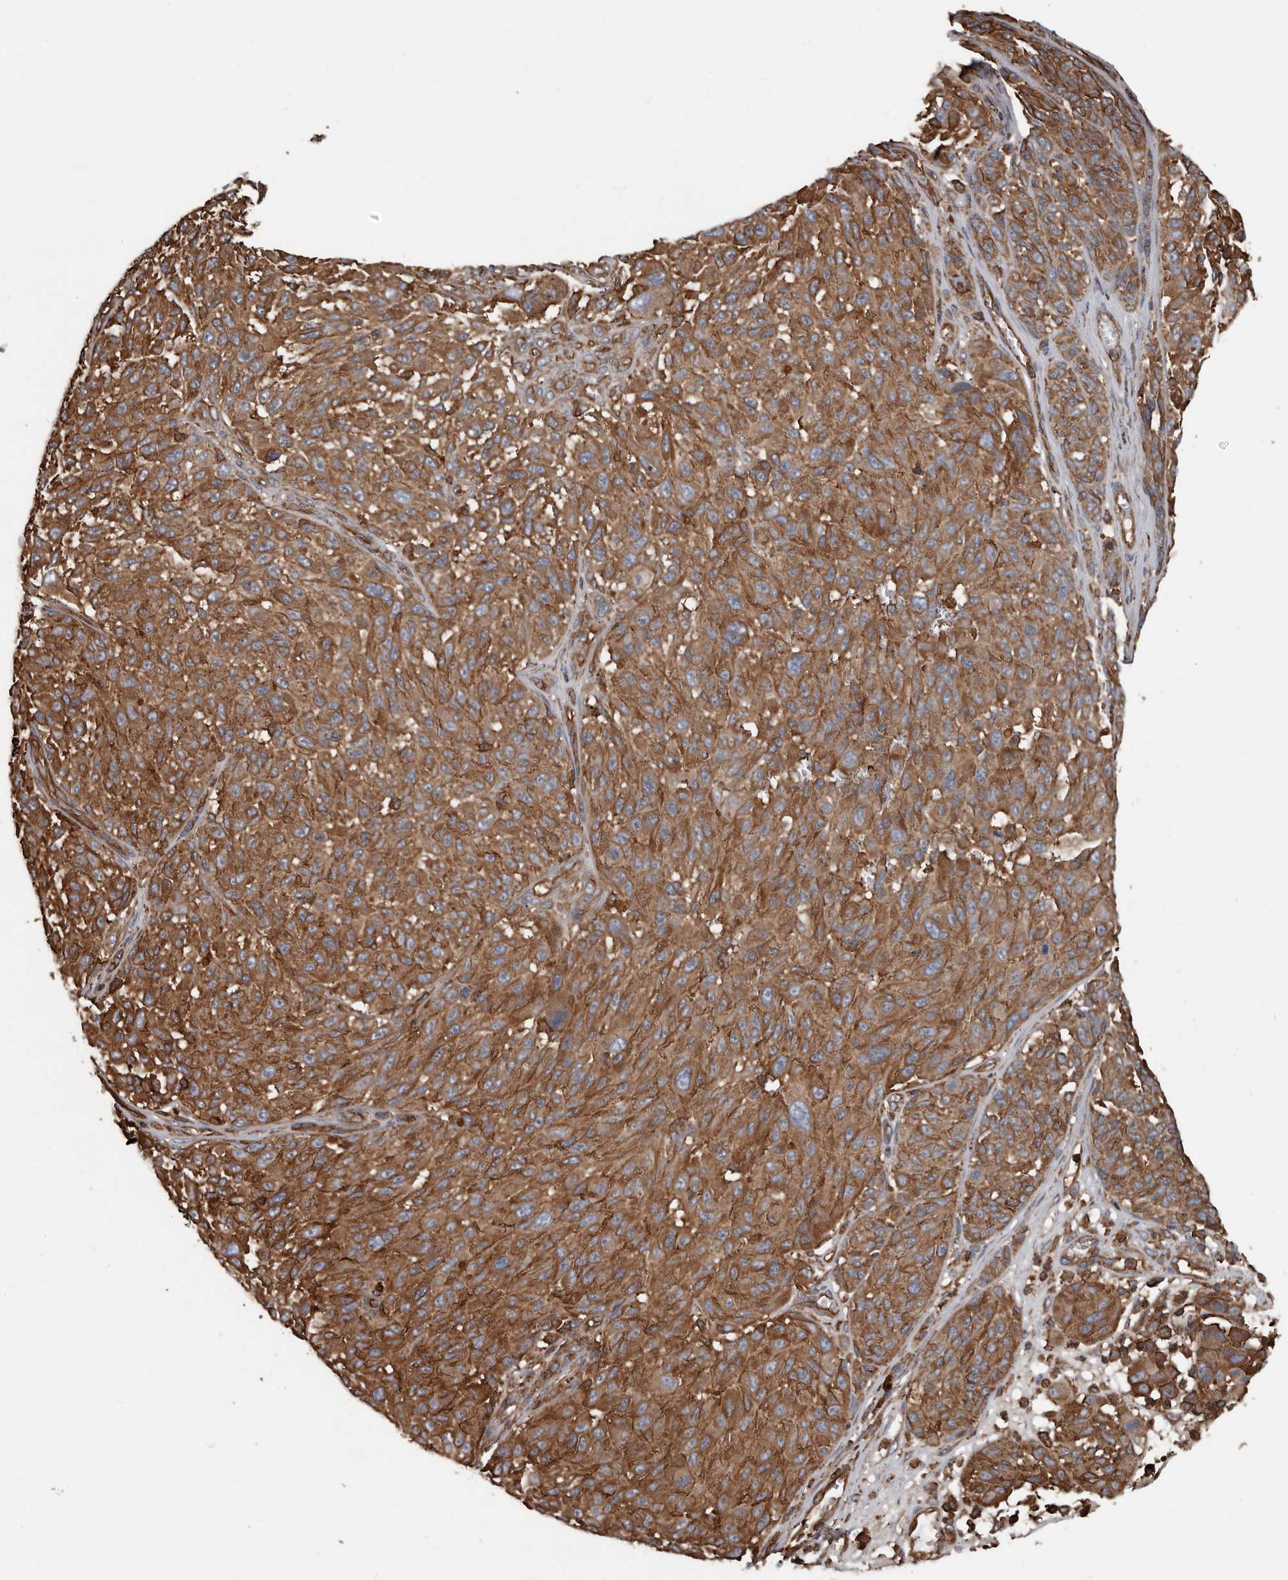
{"staining": {"intensity": "moderate", "quantity": ">75%", "location": "cytoplasmic/membranous"}, "tissue": "melanoma", "cell_type": "Tumor cells", "image_type": "cancer", "snomed": [{"axis": "morphology", "description": "Malignant melanoma, NOS"}, {"axis": "topography", "description": "Skin"}], "caption": "Protein expression analysis of human melanoma reveals moderate cytoplasmic/membranous positivity in approximately >75% of tumor cells.", "gene": "DENND6B", "patient": {"sex": "male", "age": 83}}